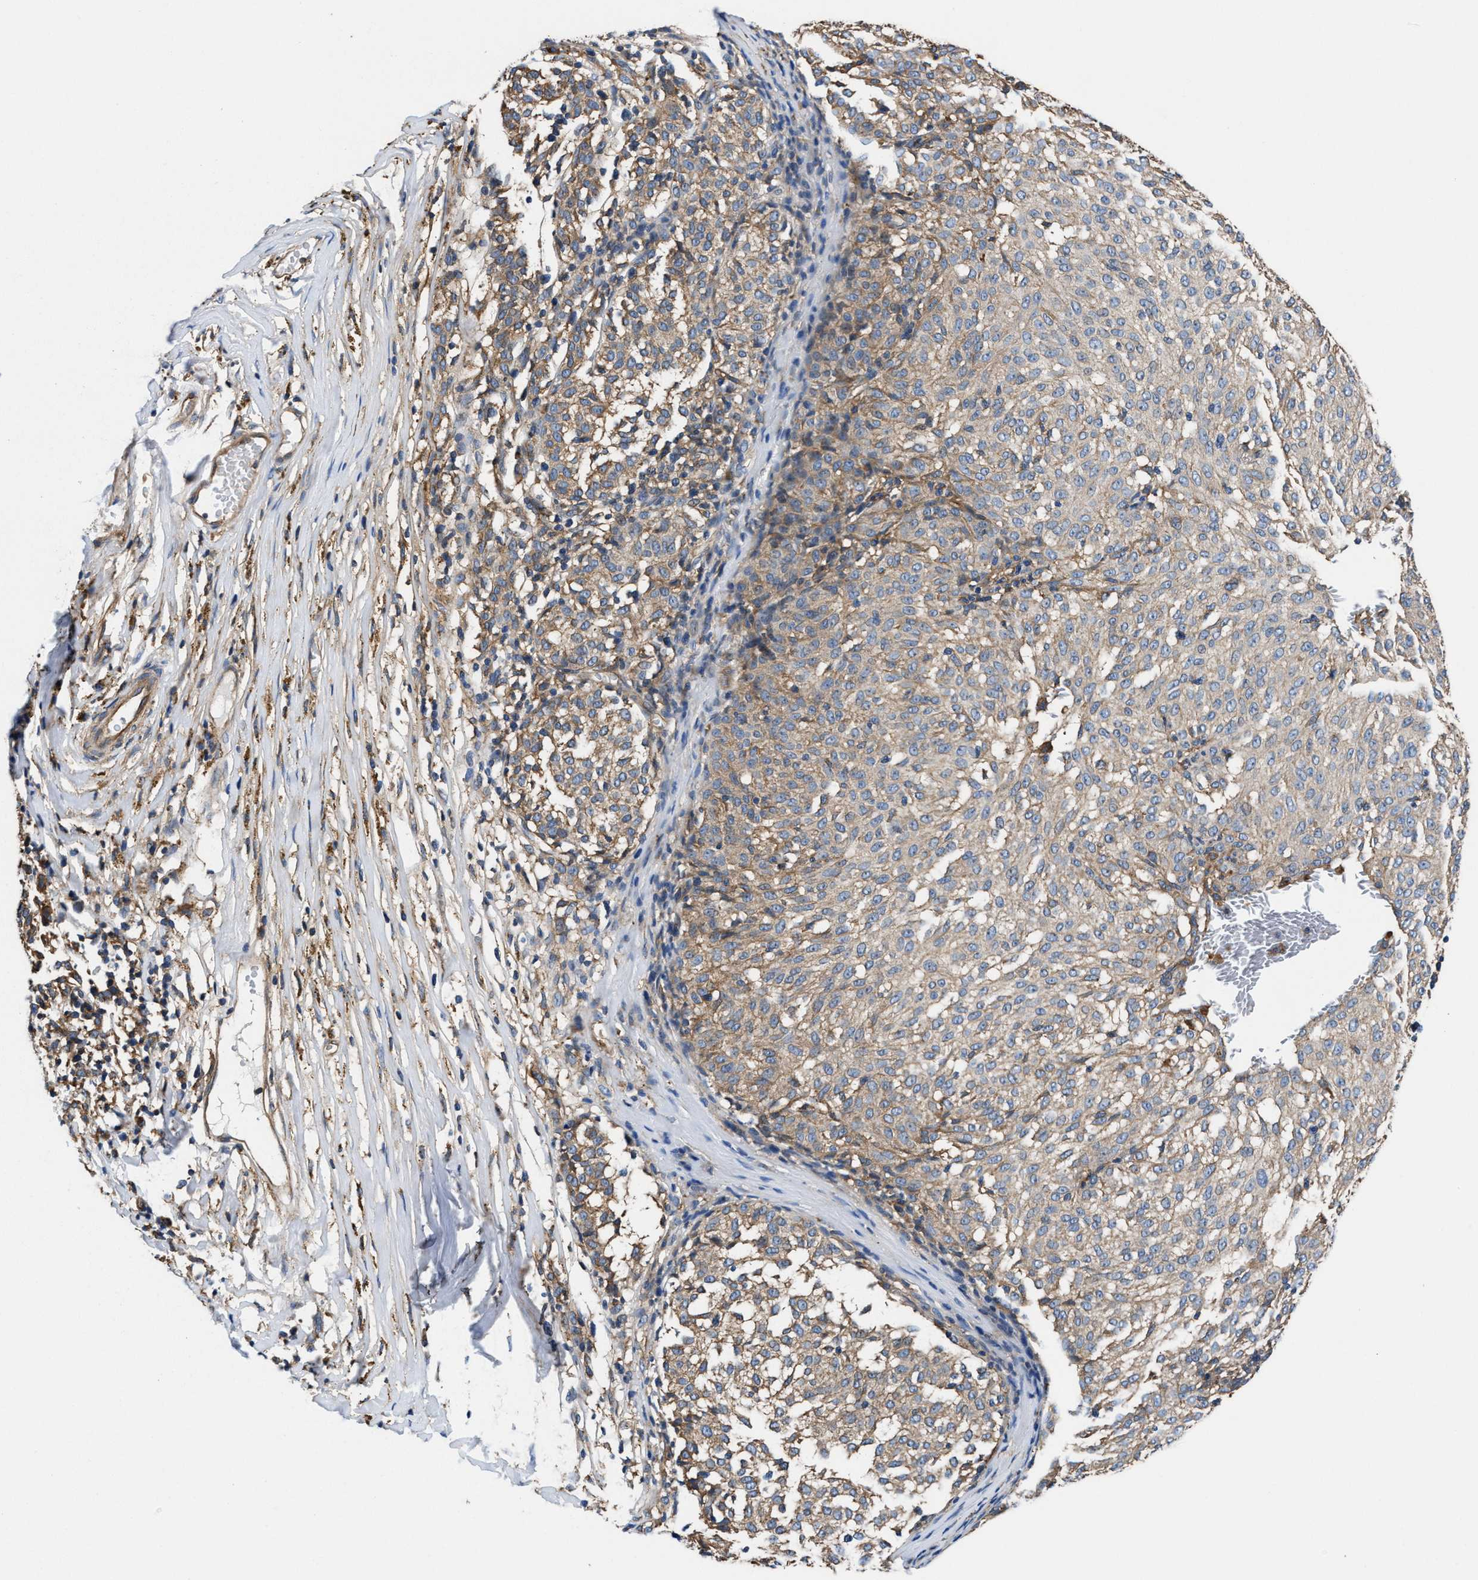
{"staining": {"intensity": "weak", "quantity": "25%-75%", "location": "cytoplasmic/membranous"}, "tissue": "melanoma", "cell_type": "Tumor cells", "image_type": "cancer", "snomed": [{"axis": "morphology", "description": "Malignant melanoma, NOS"}, {"axis": "topography", "description": "Skin"}], "caption": "Melanoma stained with DAB IHC reveals low levels of weak cytoplasmic/membranous expression in approximately 25%-75% of tumor cells.", "gene": "PPP1R9B", "patient": {"sex": "female", "age": 72}}